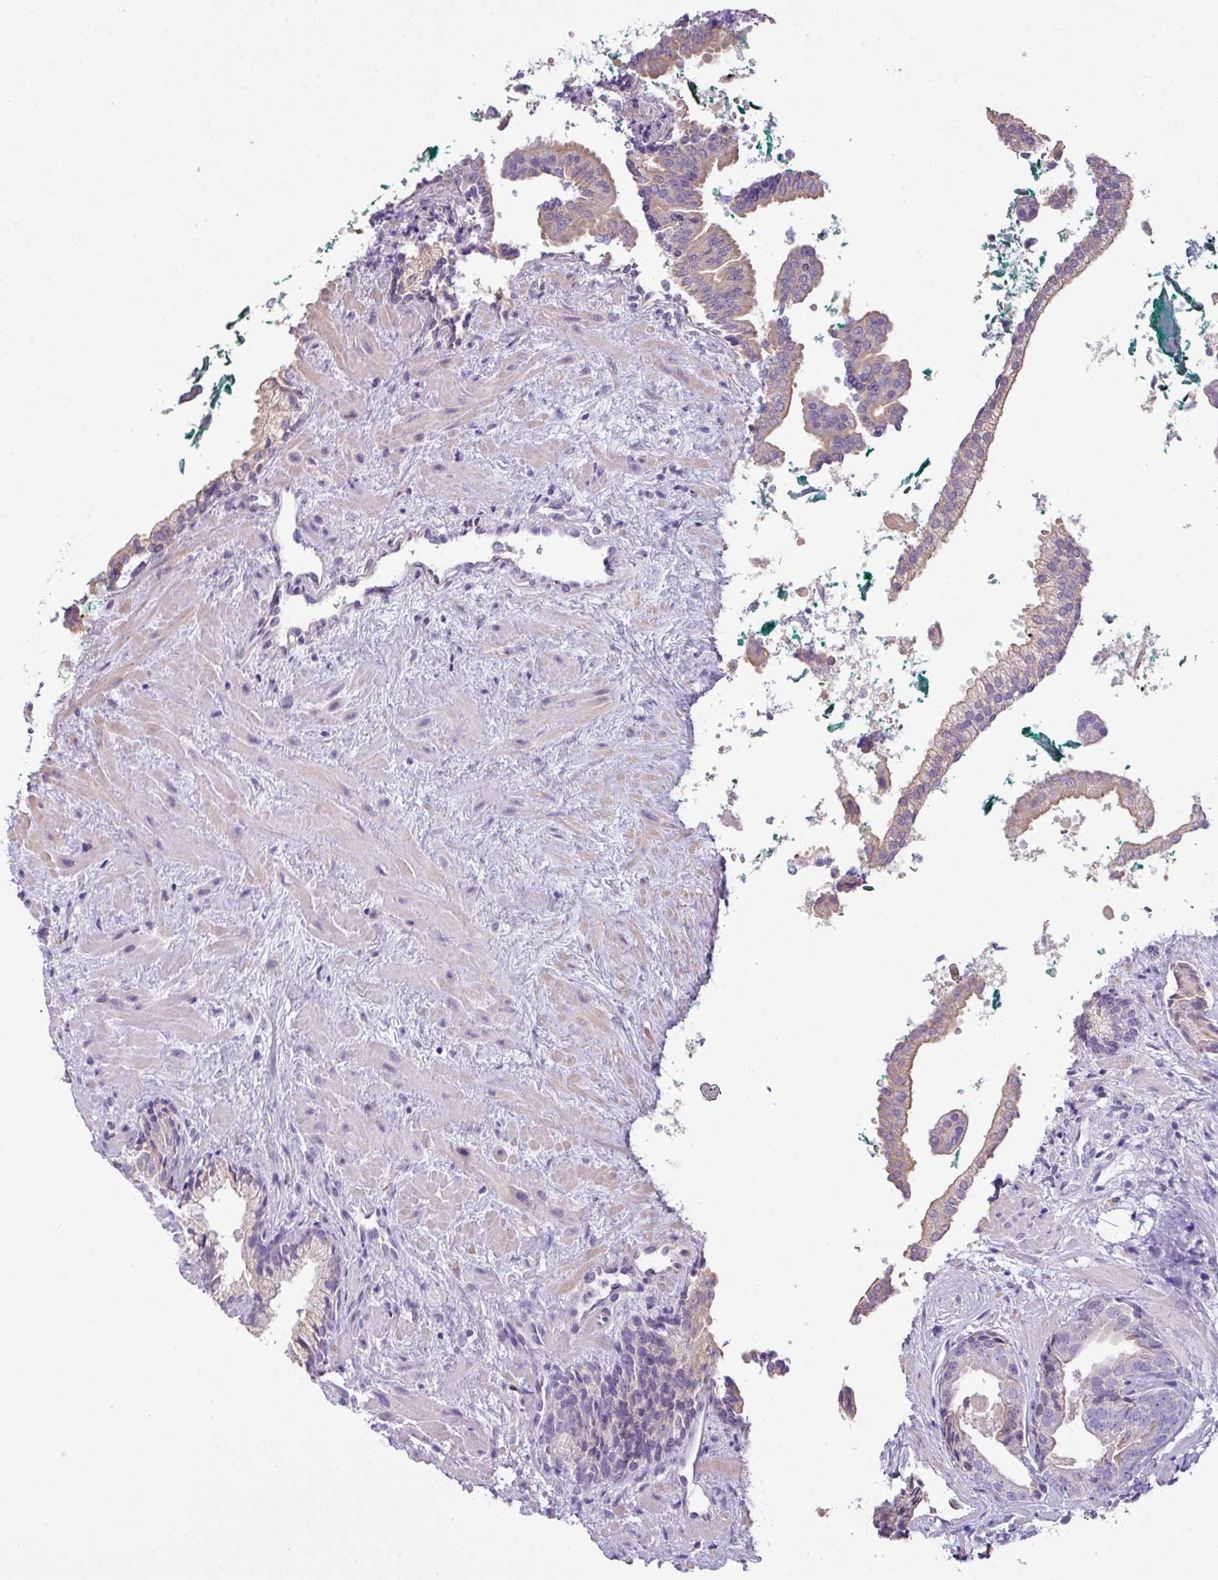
{"staining": {"intensity": "negative", "quantity": "none", "location": "none"}, "tissue": "prostate cancer", "cell_type": "Tumor cells", "image_type": "cancer", "snomed": [{"axis": "morphology", "description": "Adenocarcinoma, High grade"}, {"axis": "topography", "description": "Prostate"}], "caption": "Prostate cancer was stained to show a protein in brown. There is no significant expression in tumor cells.", "gene": "OR6C6", "patient": {"sex": "male", "age": 60}}